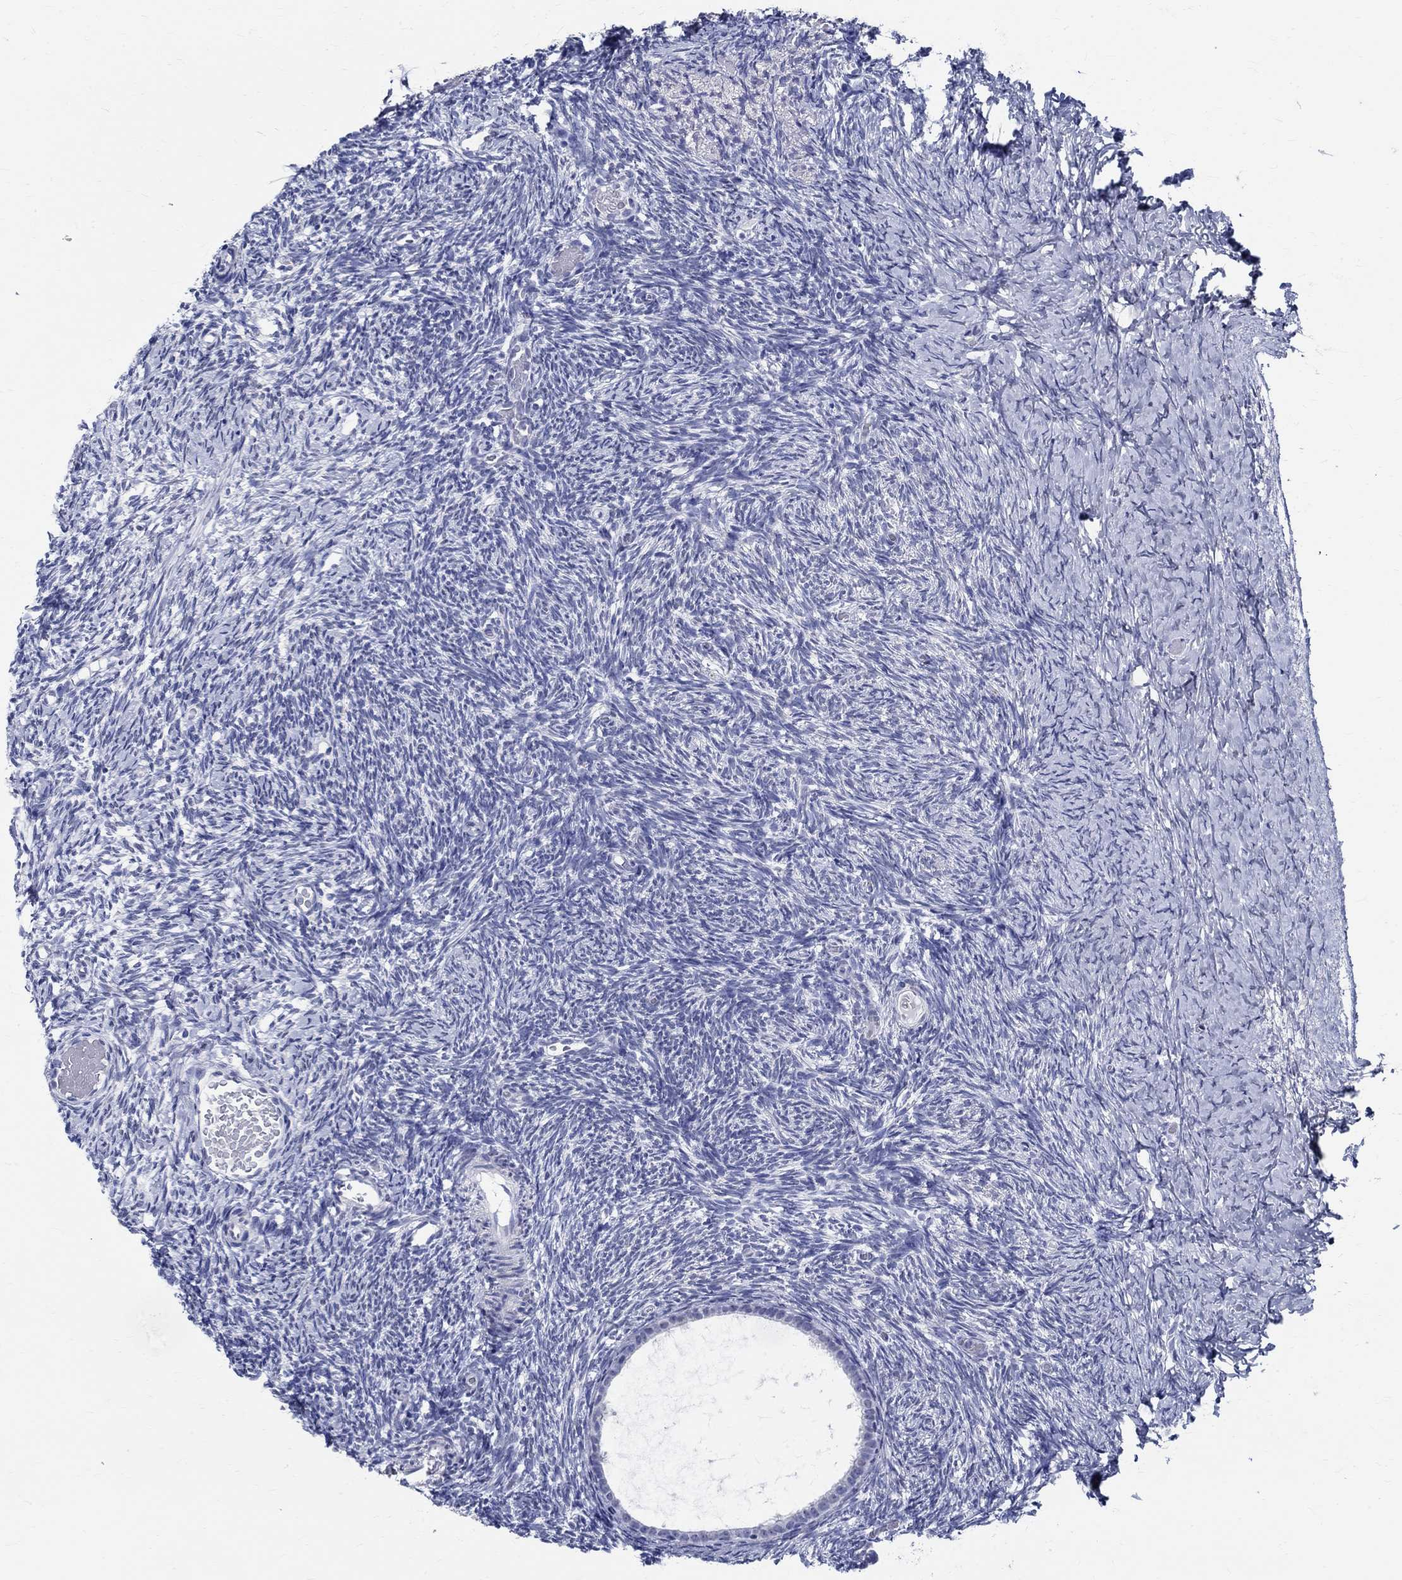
{"staining": {"intensity": "strong", "quantity": "25%-75%", "location": "cytoplasmic/membranous"}, "tissue": "ovary", "cell_type": "Follicle cells", "image_type": "normal", "snomed": [{"axis": "morphology", "description": "Normal tissue, NOS"}, {"axis": "topography", "description": "Ovary"}], "caption": "This is an image of immunohistochemistry staining of benign ovary, which shows strong expression in the cytoplasmic/membranous of follicle cells.", "gene": "TSPAN16", "patient": {"sex": "female", "age": 39}}